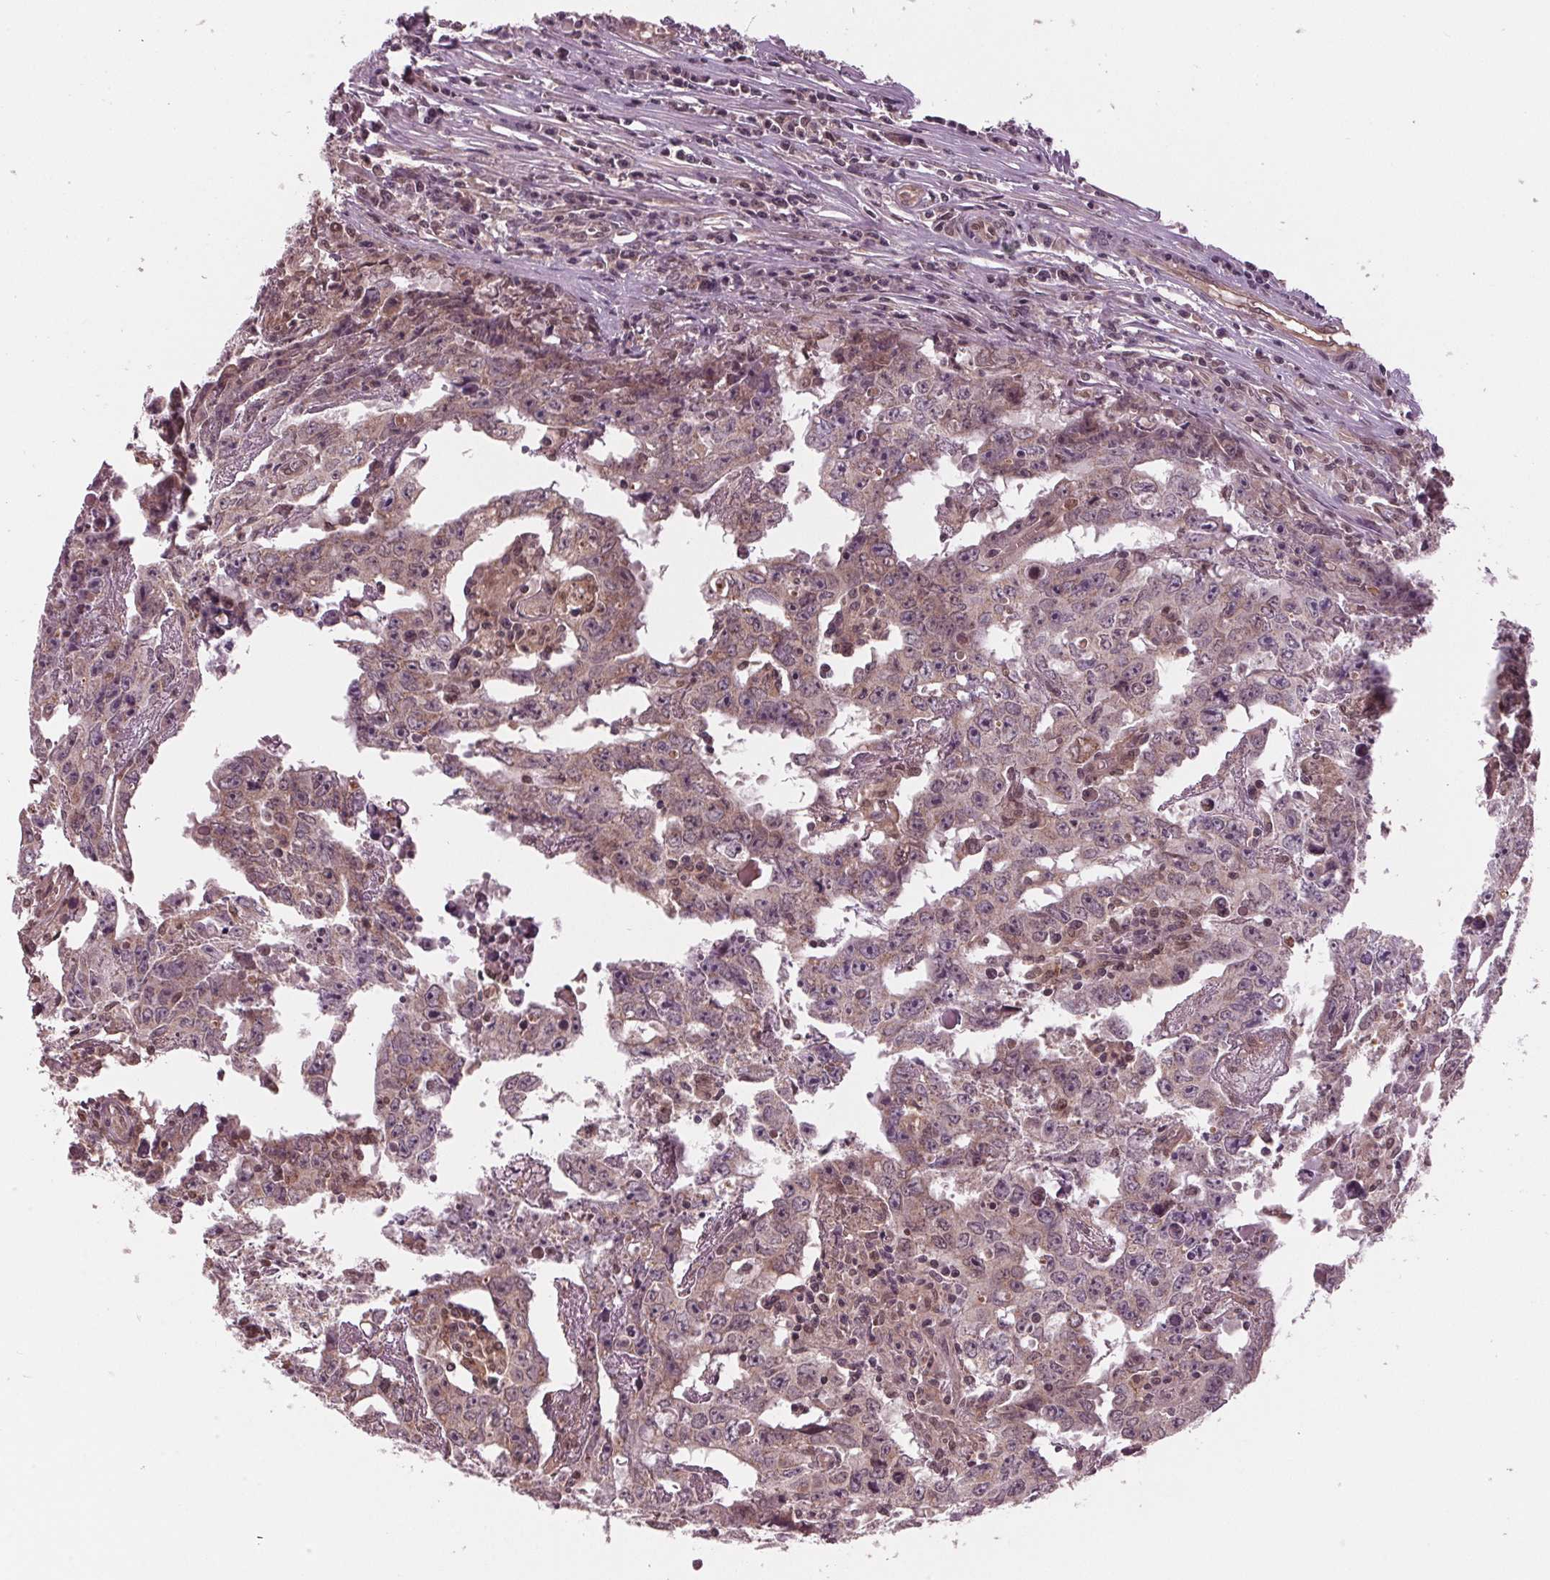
{"staining": {"intensity": "weak", "quantity": "<25%", "location": "cytoplasmic/membranous"}, "tissue": "testis cancer", "cell_type": "Tumor cells", "image_type": "cancer", "snomed": [{"axis": "morphology", "description": "Carcinoma, Embryonal, NOS"}, {"axis": "topography", "description": "Testis"}], "caption": "This is a histopathology image of immunohistochemistry (IHC) staining of testis cancer (embryonal carcinoma), which shows no staining in tumor cells.", "gene": "STAT3", "patient": {"sex": "male", "age": 22}}